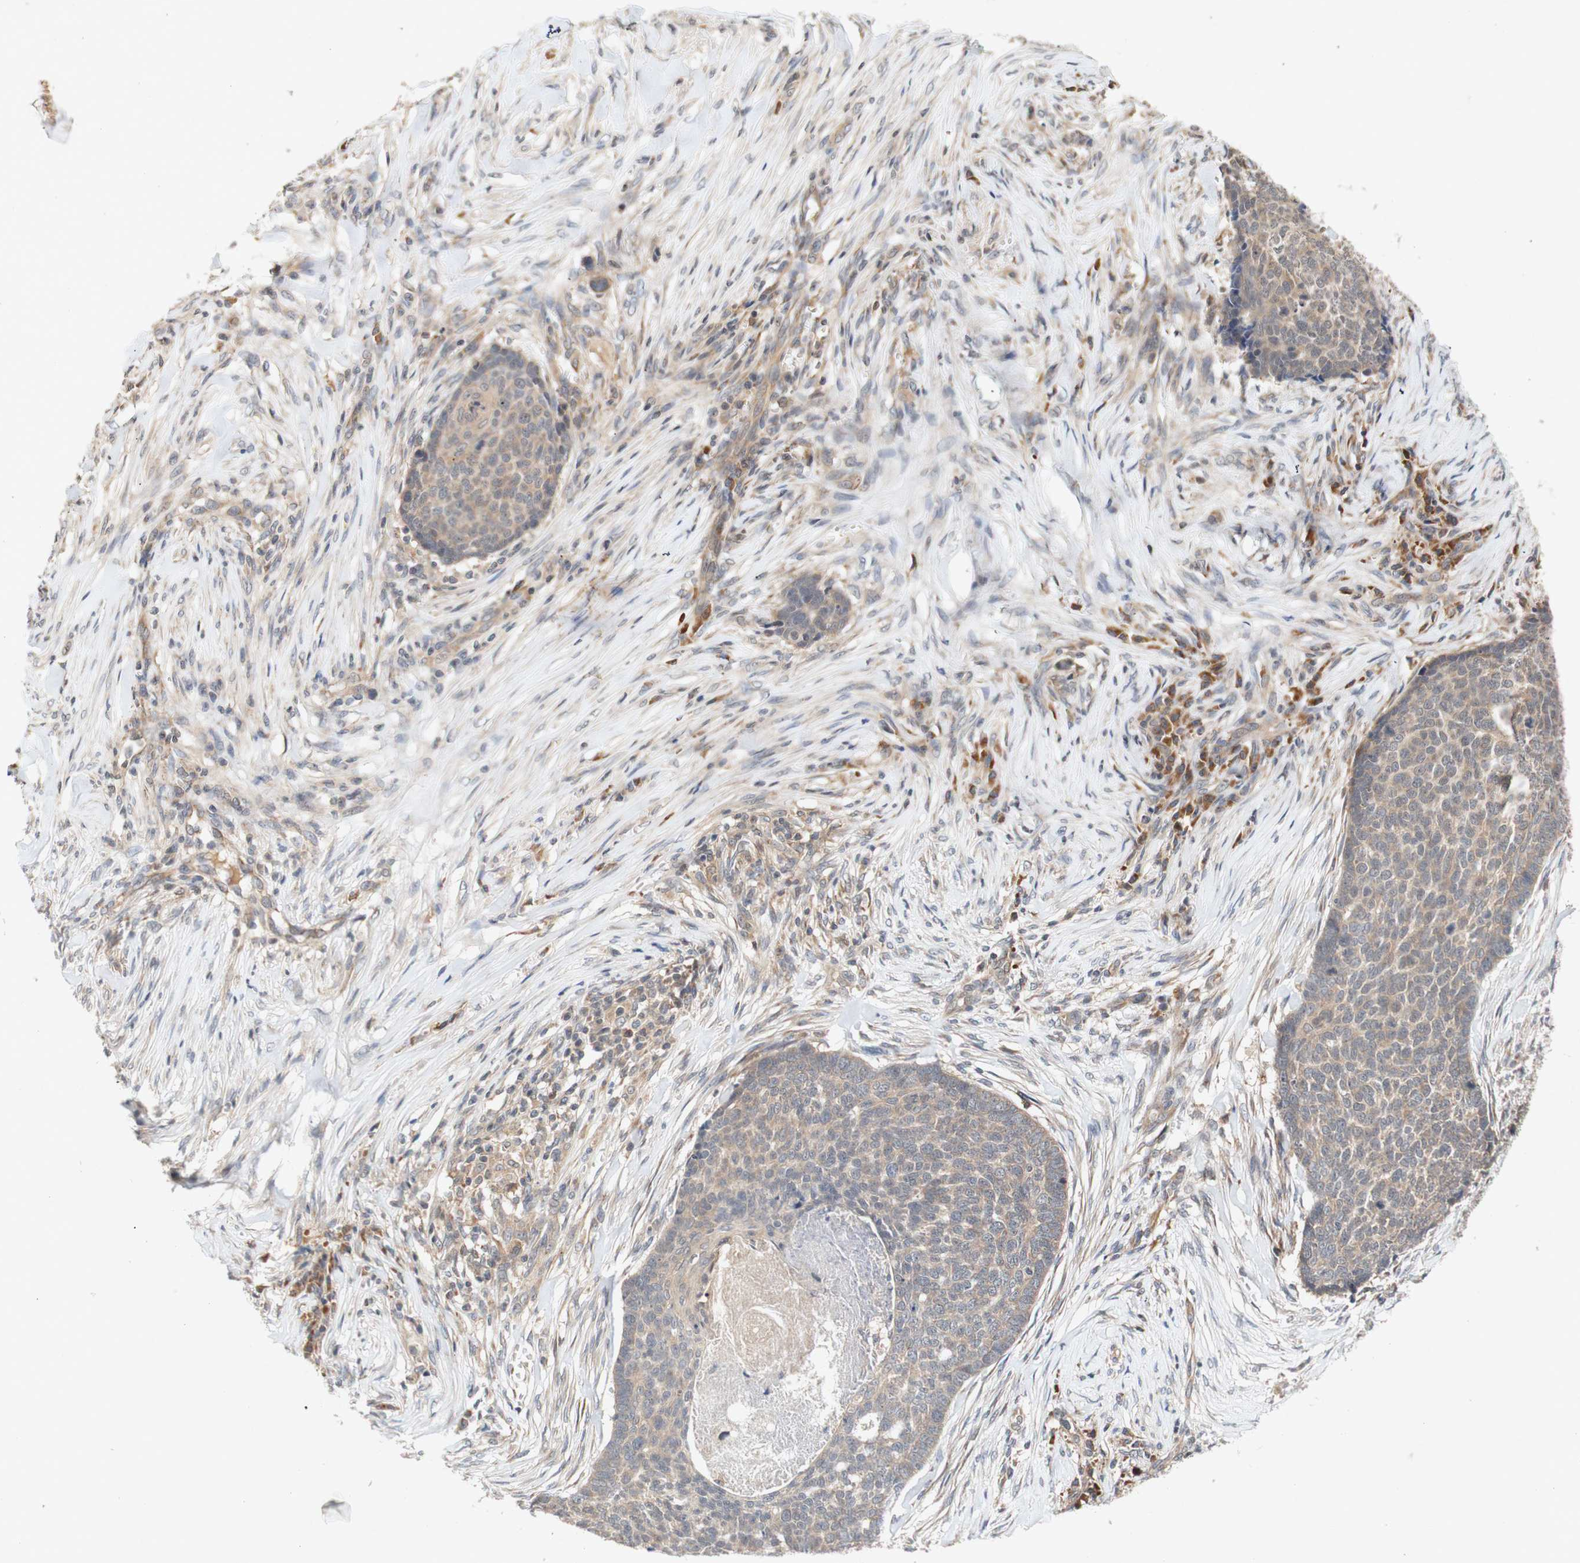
{"staining": {"intensity": "weak", "quantity": ">75%", "location": "cytoplasmic/membranous"}, "tissue": "skin cancer", "cell_type": "Tumor cells", "image_type": "cancer", "snomed": [{"axis": "morphology", "description": "Basal cell carcinoma"}, {"axis": "topography", "description": "Skin"}], "caption": "Skin basal cell carcinoma was stained to show a protein in brown. There is low levels of weak cytoplasmic/membranous staining in about >75% of tumor cells.", "gene": "PIN1", "patient": {"sex": "male", "age": 84}}